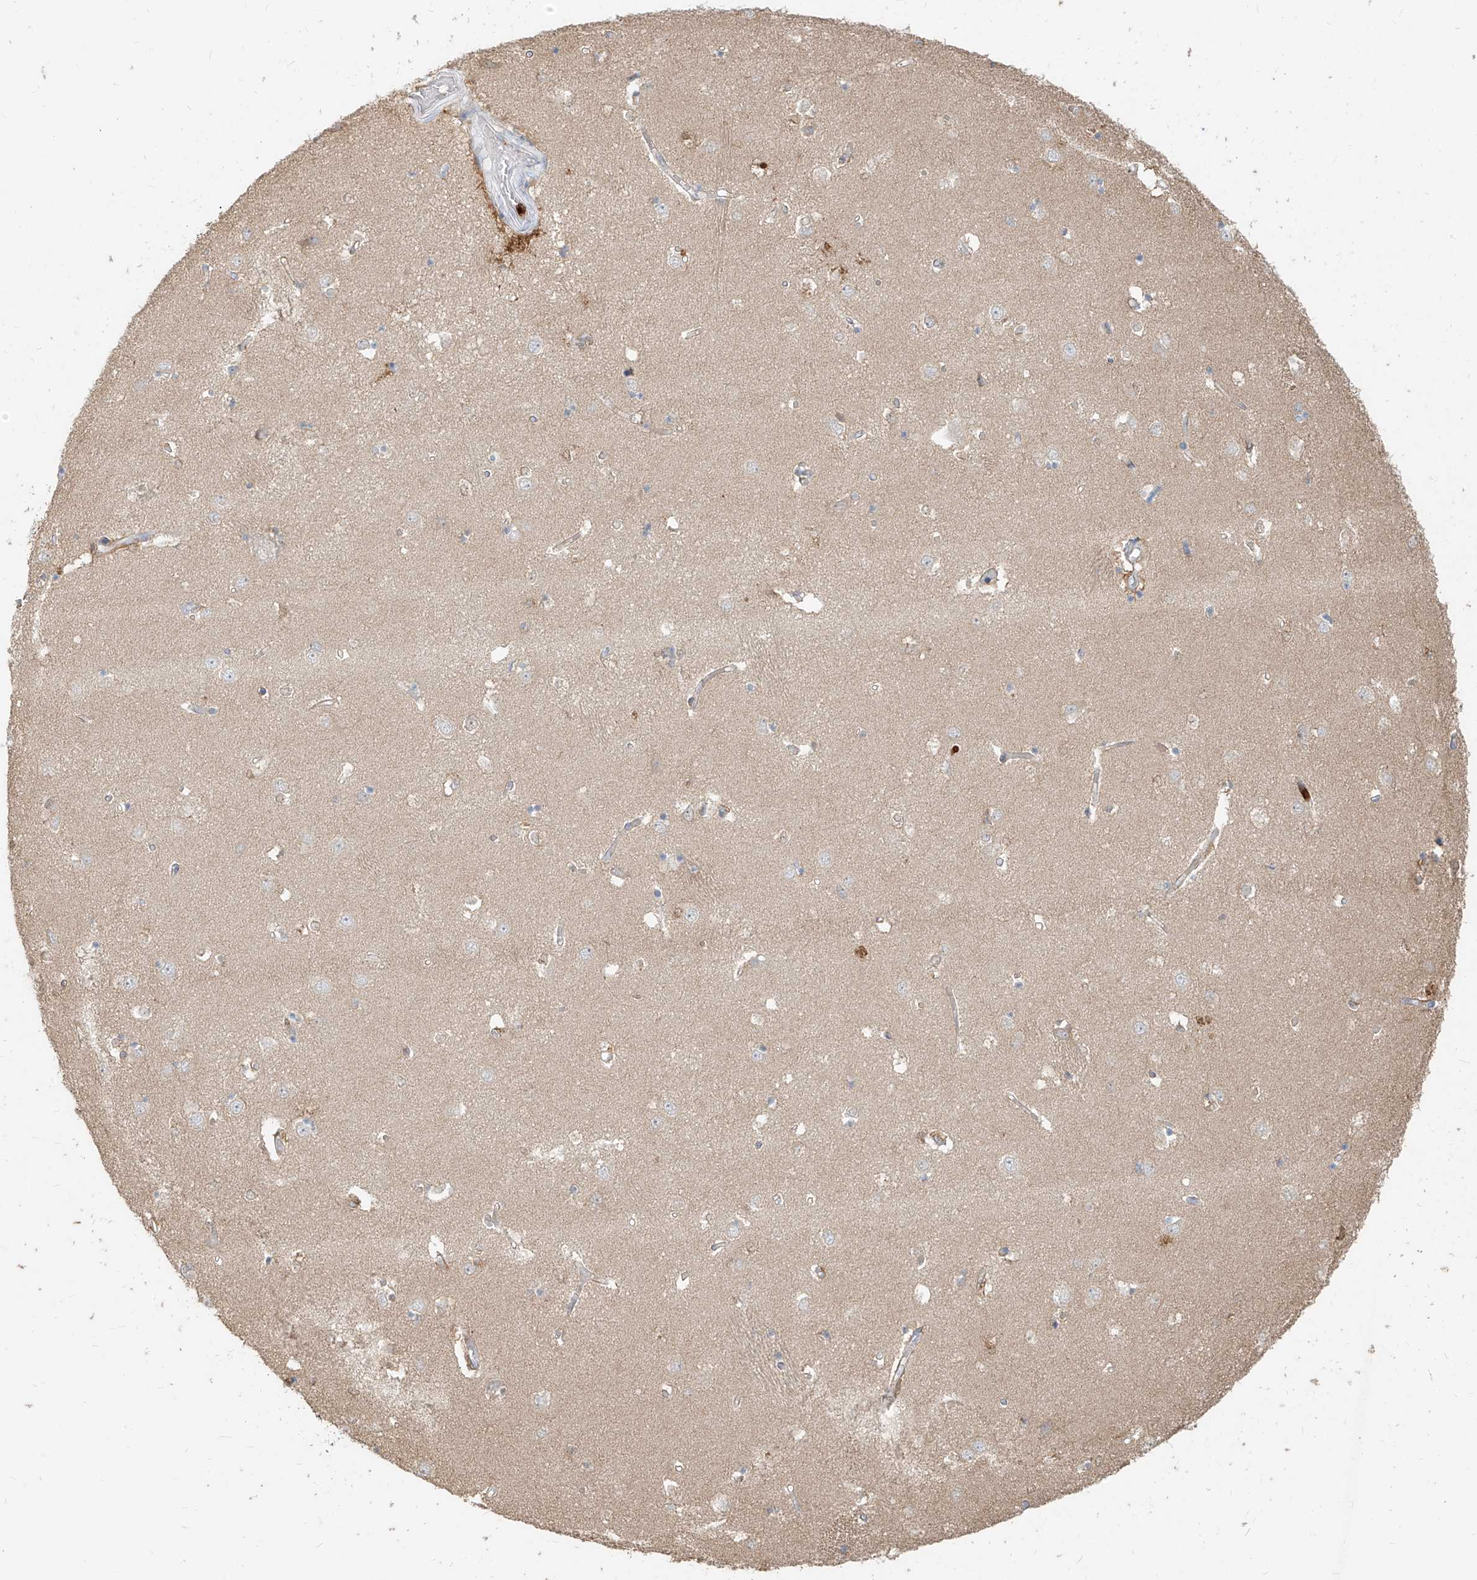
{"staining": {"intensity": "moderate", "quantity": "<25%", "location": "cytoplasmic/membranous"}, "tissue": "caudate", "cell_type": "Glial cells", "image_type": "normal", "snomed": [{"axis": "morphology", "description": "Normal tissue, NOS"}, {"axis": "topography", "description": "Lateral ventricle wall"}], "caption": "Caudate stained with a brown dye reveals moderate cytoplasmic/membranous positive positivity in approximately <25% of glial cells.", "gene": "PGD", "patient": {"sex": "male", "age": 45}}